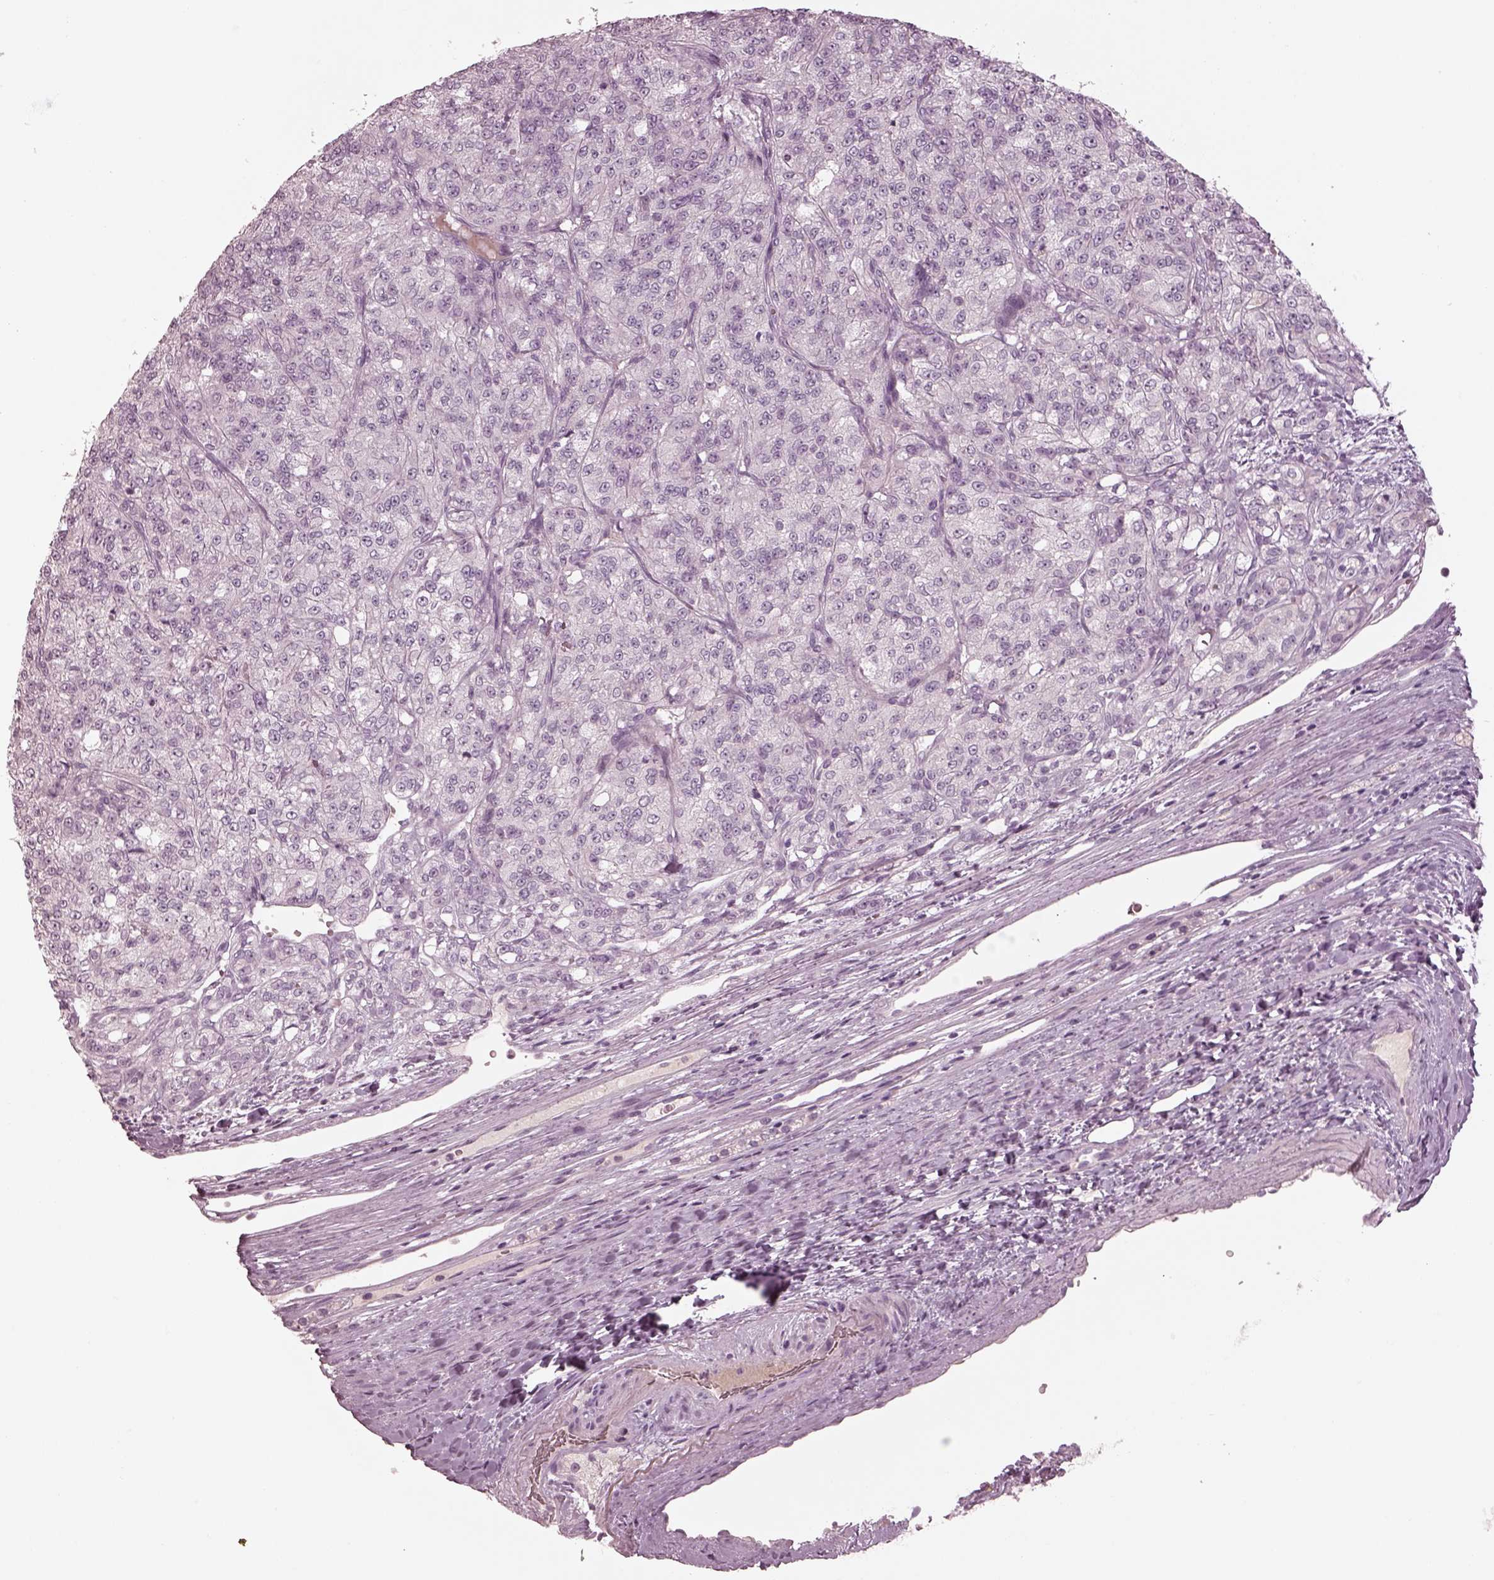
{"staining": {"intensity": "negative", "quantity": "none", "location": "none"}, "tissue": "renal cancer", "cell_type": "Tumor cells", "image_type": "cancer", "snomed": [{"axis": "morphology", "description": "Adenocarcinoma, NOS"}, {"axis": "topography", "description": "Kidney"}], "caption": "Histopathology image shows no significant protein staining in tumor cells of renal cancer.", "gene": "SPATA6L", "patient": {"sex": "female", "age": 63}}